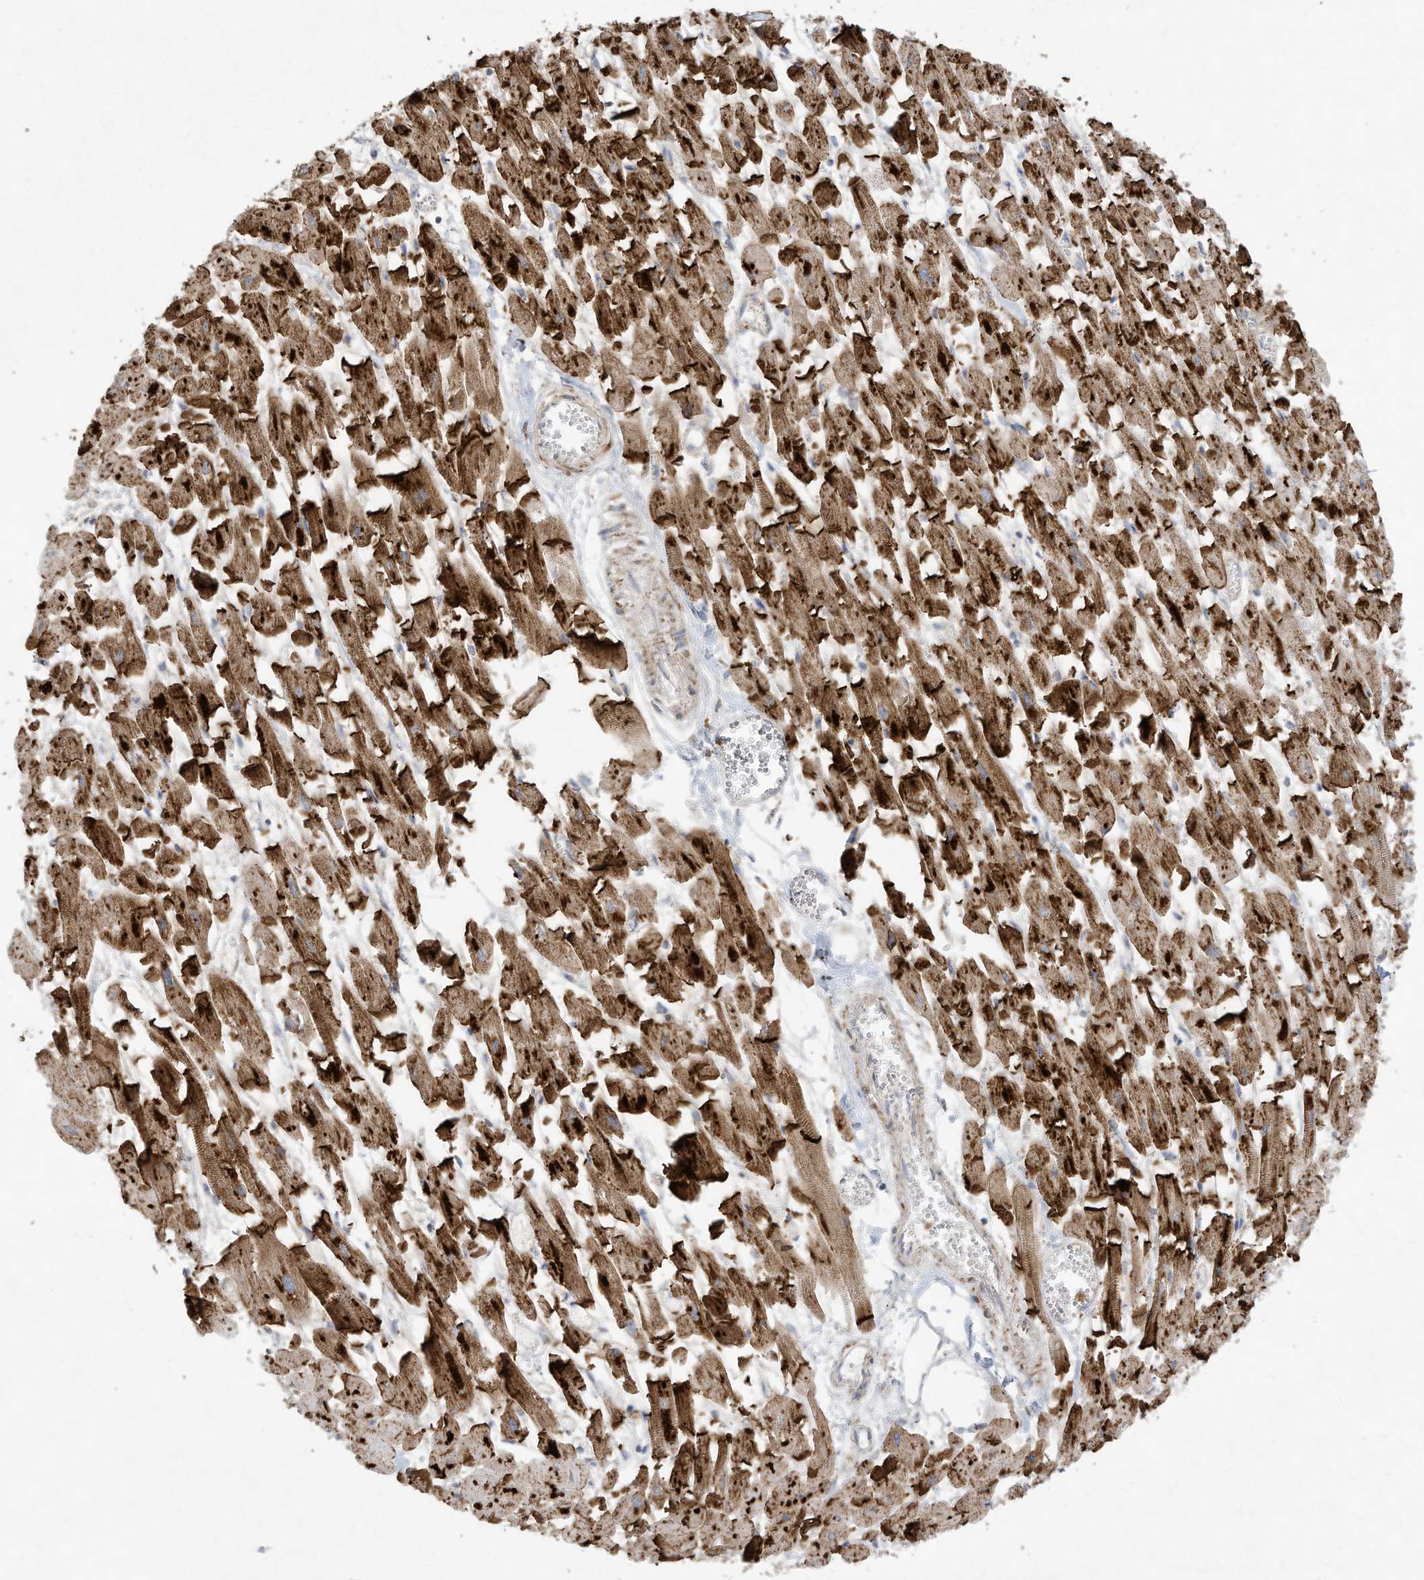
{"staining": {"intensity": "strong", "quantity": ">75%", "location": "cytoplasmic/membranous"}, "tissue": "heart muscle", "cell_type": "Cardiomyocytes", "image_type": "normal", "snomed": [{"axis": "morphology", "description": "Normal tissue, NOS"}, {"axis": "topography", "description": "Heart"}], "caption": "This image reveals immunohistochemistry (IHC) staining of unremarkable human heart muscle, with high strong cytoplasmic/membranous expression in about >75% of cardiomyocytes.", "gene": "C2orf74", "patient": {"sex": "female", "age": 64}}